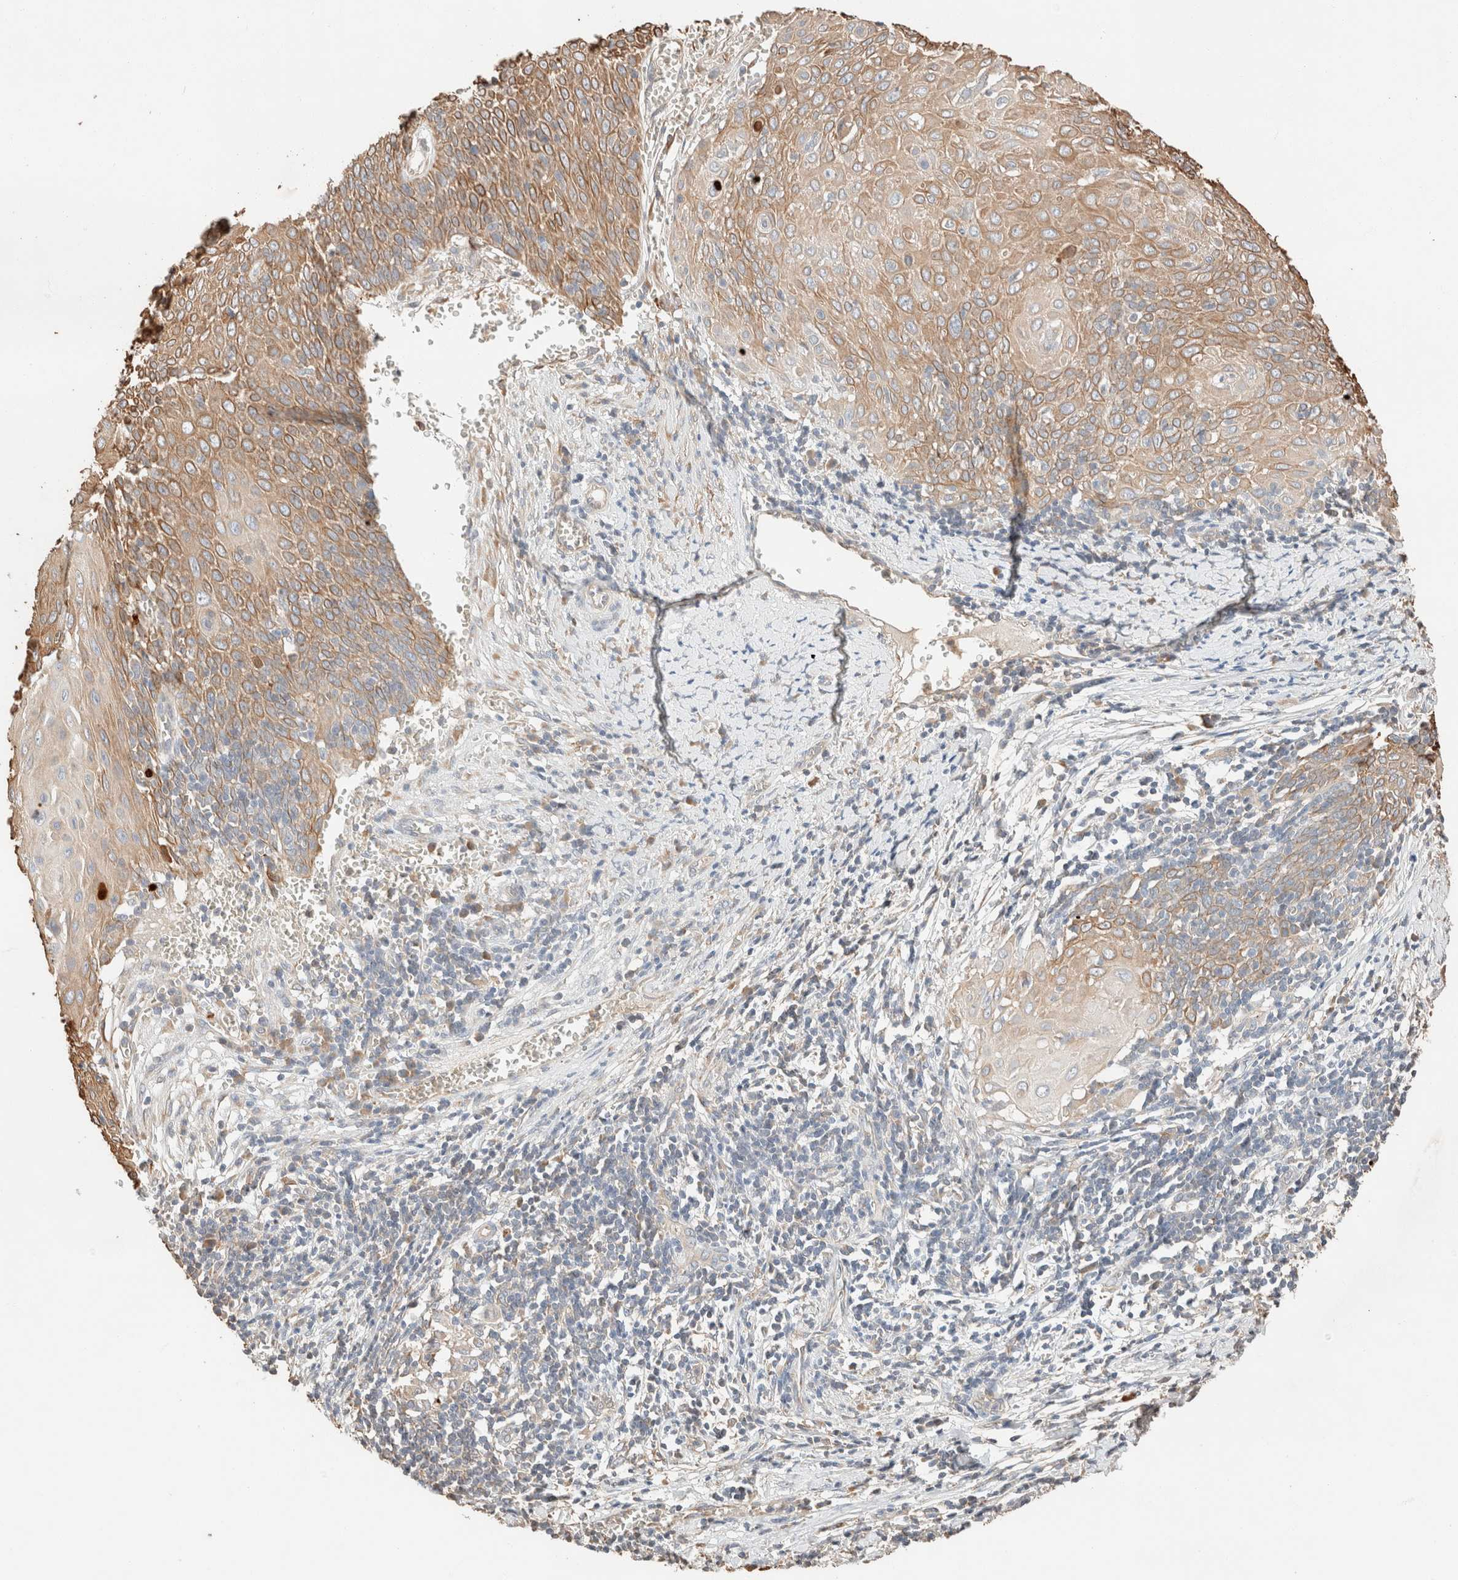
{"staining": {"intensity": "moderate", "quantity": ">75%", "location": "cytoplasmic/membranous"}, "tissue": "cervical cancer", "cell_type": "Tumor cells", "image_type": "cancer", "snomed": [{"axis": "morphology", "description": "Squamous cell carcinoma, NOS"}, {"axis": "topography", "description": "Cervix"}], "caption": "Approximately >75% of tumor cells in human cervical cancer (squamous cell carcinoma) display moderate cytoplasmic/membranous protein staining as visualized by brown immunohistochemical staining.", "gene": "TUBD1", "patient": {"sex": "female", "age": 39}}